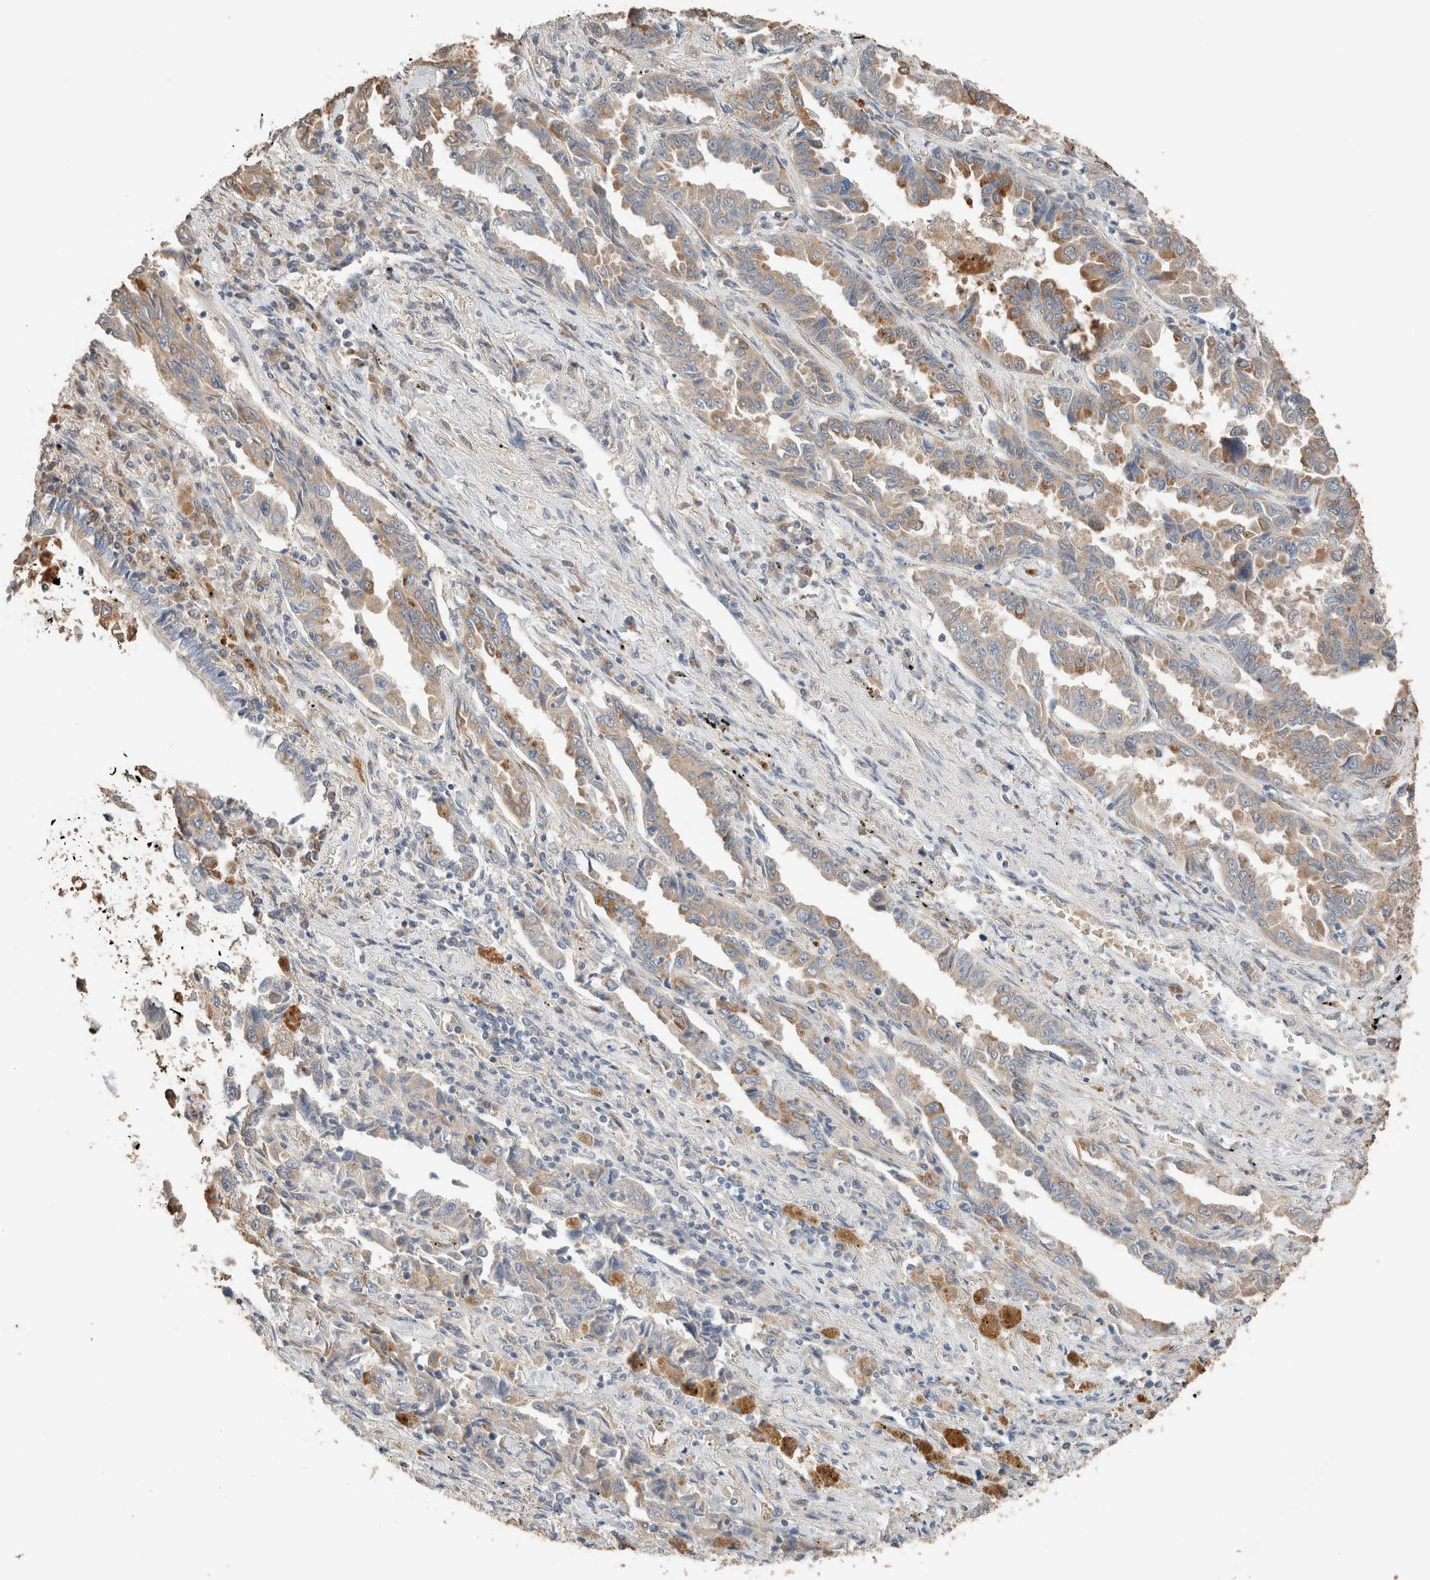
{"staining": {"intensity": "weak", "quantity": ">75%", "location": "cytoplasmic/membranous"}, "tissue": "lung cancer", "cell_type": "Tumor cells", "image_type": "cancer", "snomed": [{"axis": "morphology", "description": "Adenocarcinoma, NOS"}, {"axis": "topography", "description": "Lung"}], "caption": "Brown immunohistochemical staining in human lung adenocarcinoma shows weak cytoplasmic/membranous expression in approximately >75% of tumor cells. (DAB IHC, brown staining for protein, blue staining for nuclei).", "gene": "TUBD1", "patient": {"sex": "female", "age": 51}}